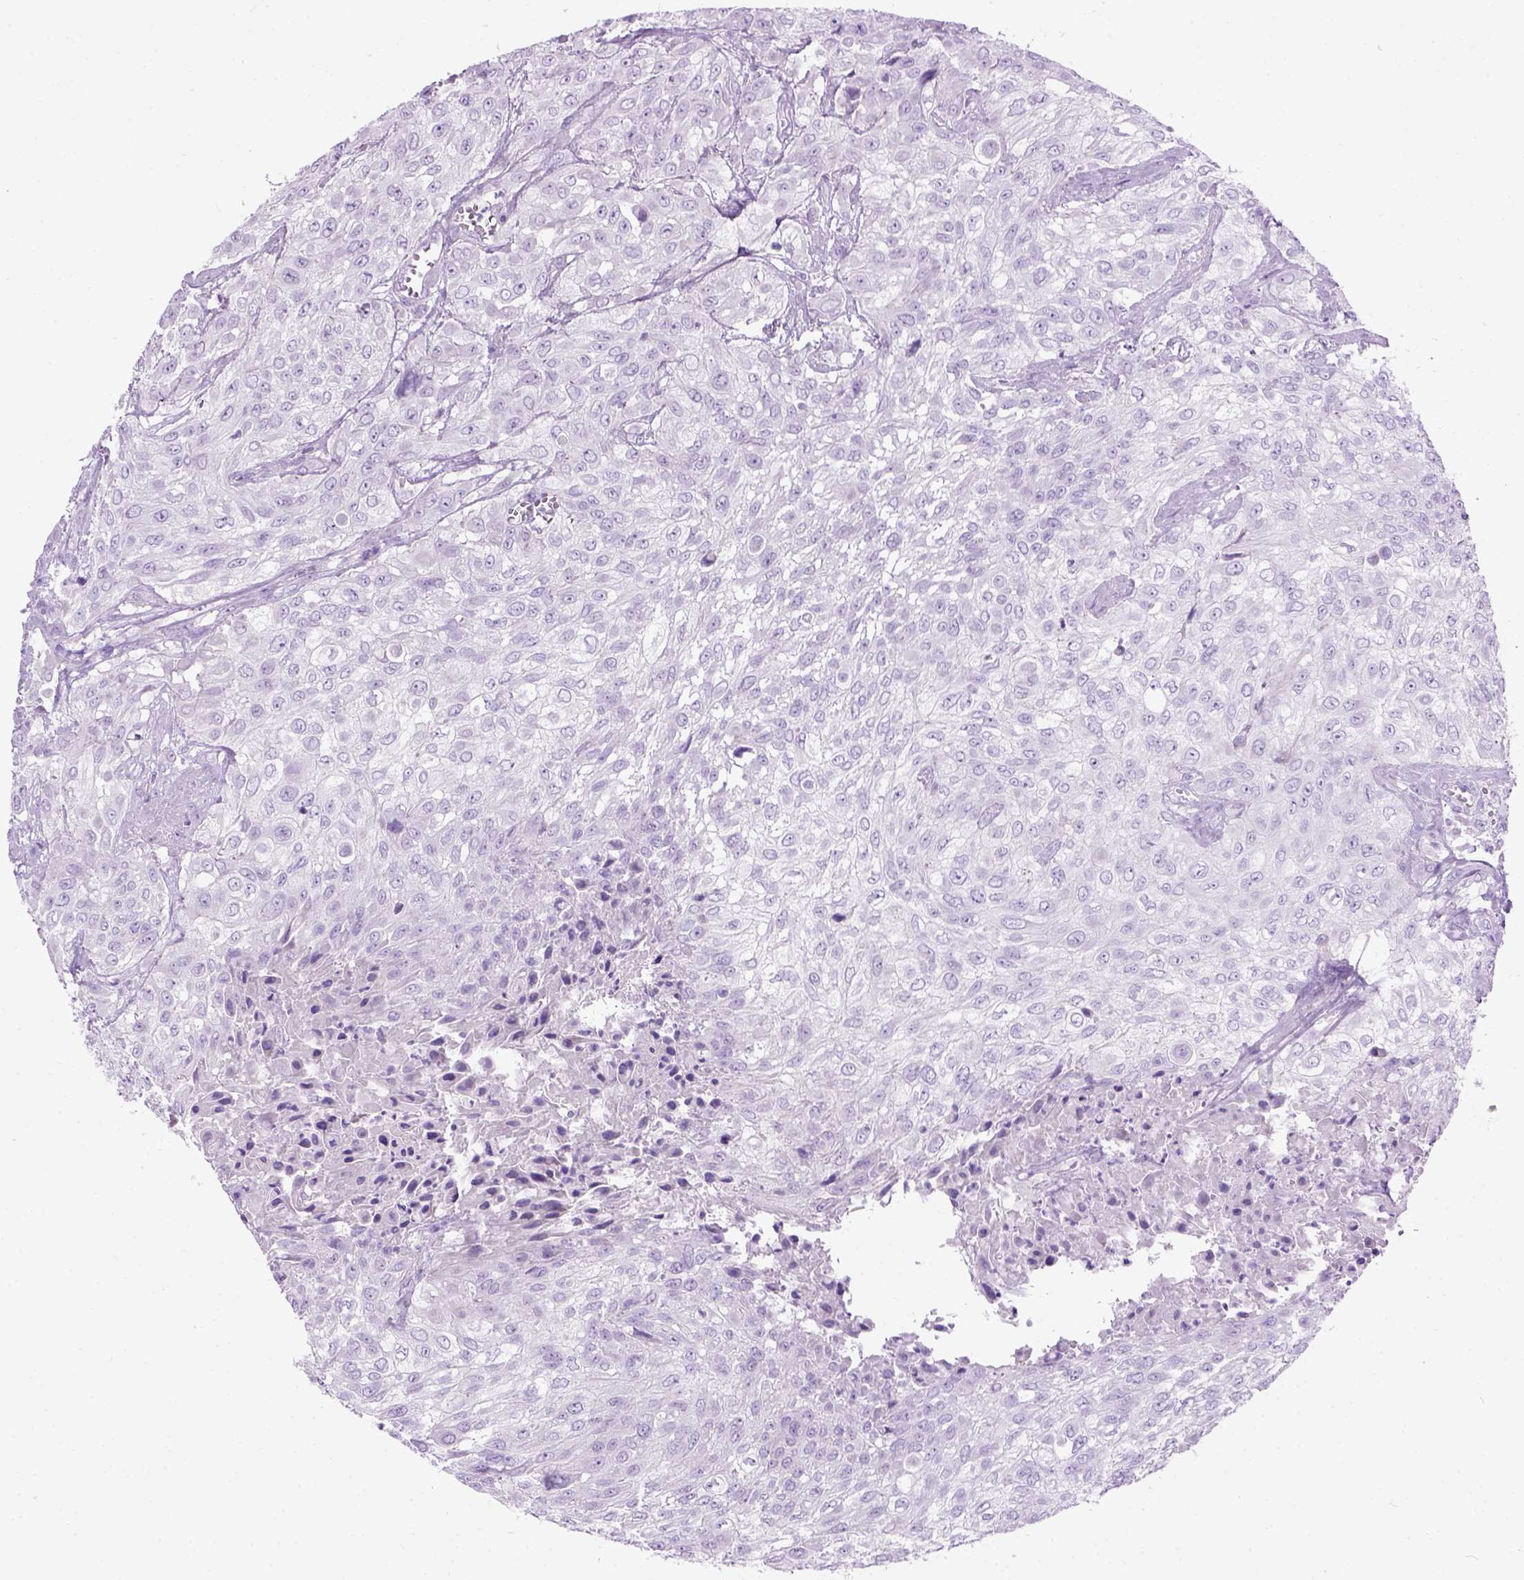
{"staining": {"intensity": "negative", "quantity": "none", "location": "none"}, "tissue": "urothelial cancer", "cell_type": "Tumor cells", "image_type": "cancer", "snomed": [{"axis": "morphology", "description": "Urothelial carcinoma, High grade"}, {"axis": "topography", "description": "Urinary bladder"}], "caption": "Tumor cells show no significant staining in urothelial cancer.", "gene": "GABRB2", "patient": {"sex": "male", "age": 57}}